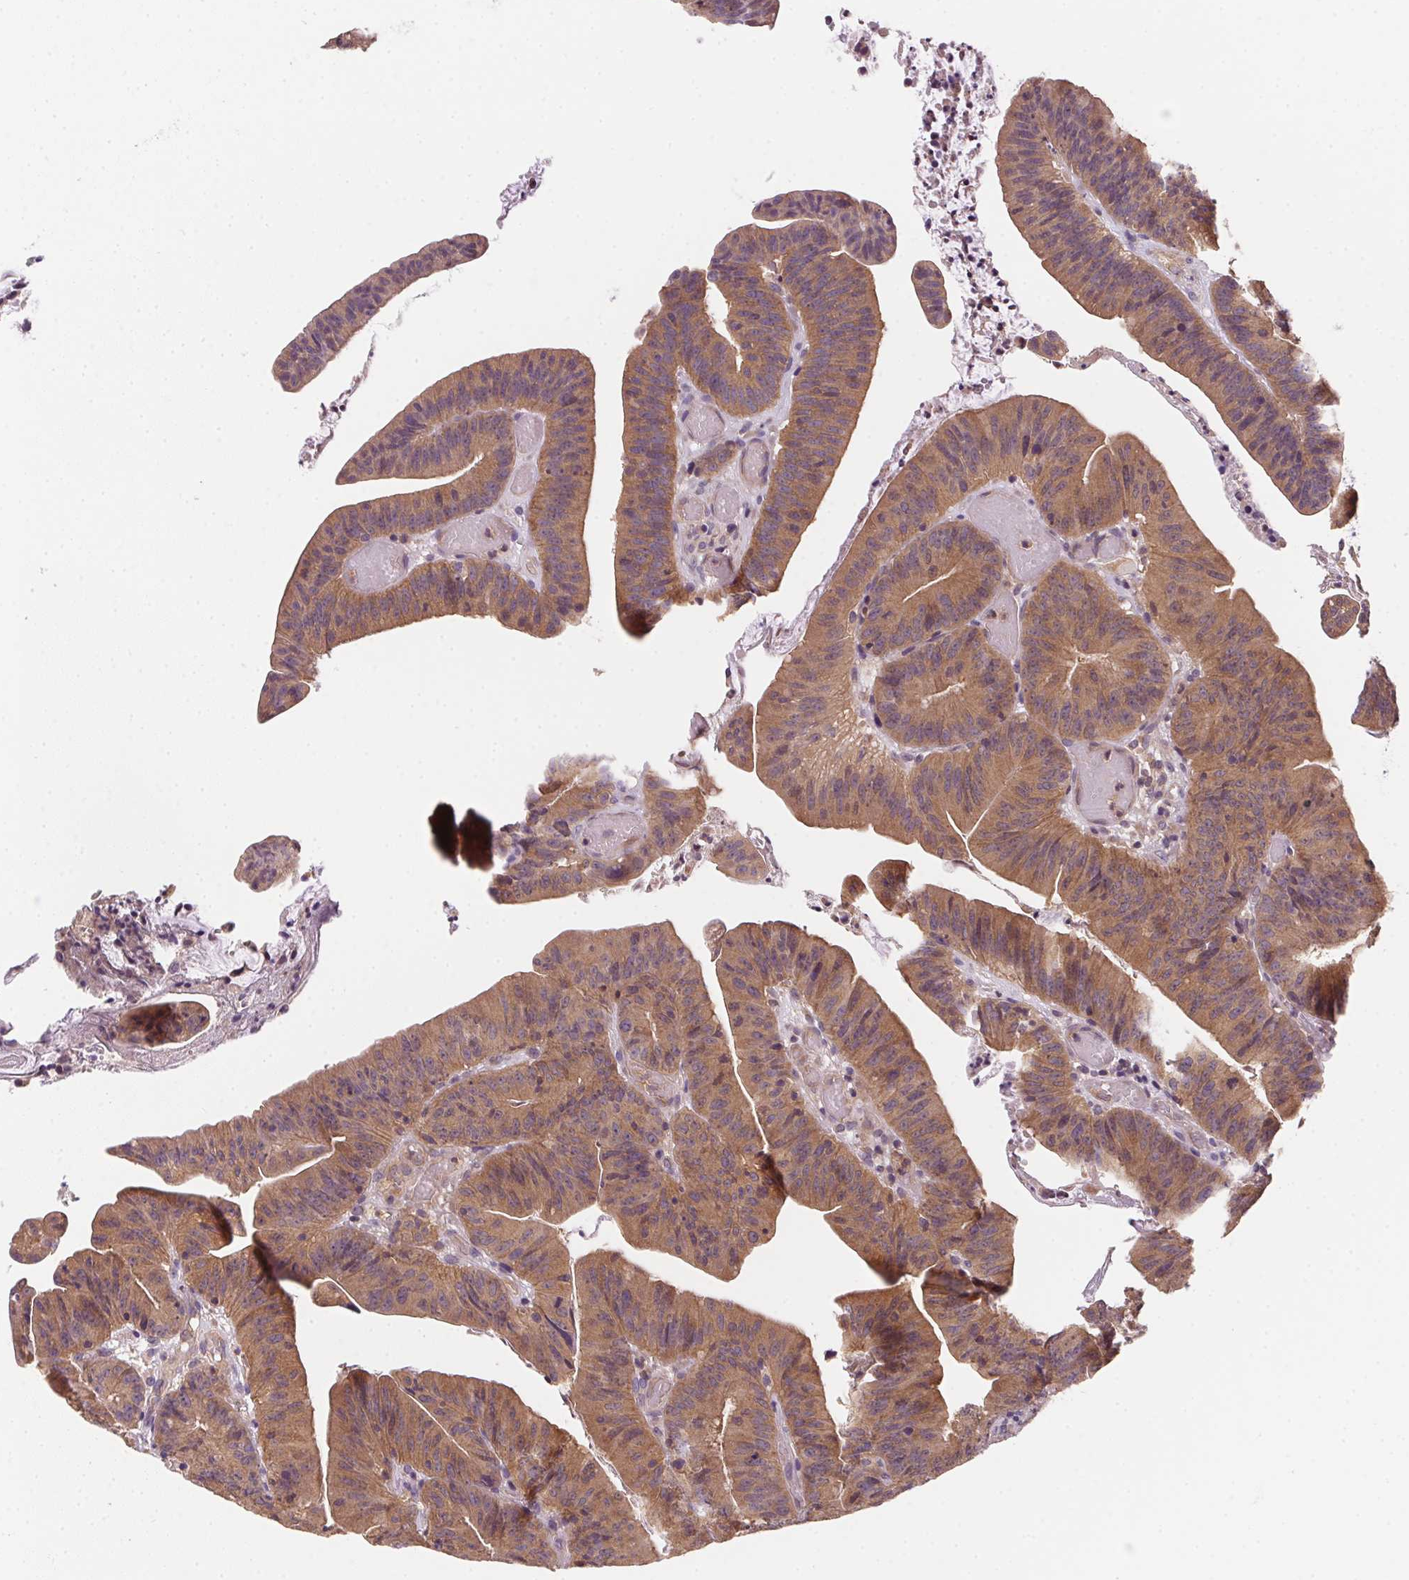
{"staining": {"intensity": "moderate", "quantity": "25%-75%", "location": "cytoplasmic/membranous"}, "tissue": "colorectal cancer", "cell_type": "Tumor cells", "image_type": "cancer", "snomed": [{"axis": "morphology", "description": "Adenocarcinoma, NOS"}, {"axis": "topography", "description": "Colon"}], "caption": "A brown stain labels moderate cytoplasmic/membranous expression of a protein in human colorectal cancer (adenocarcinoma) tumor cells.", "gene": "PRKAA1", "patient": {"sex": "female", "age": 78}}